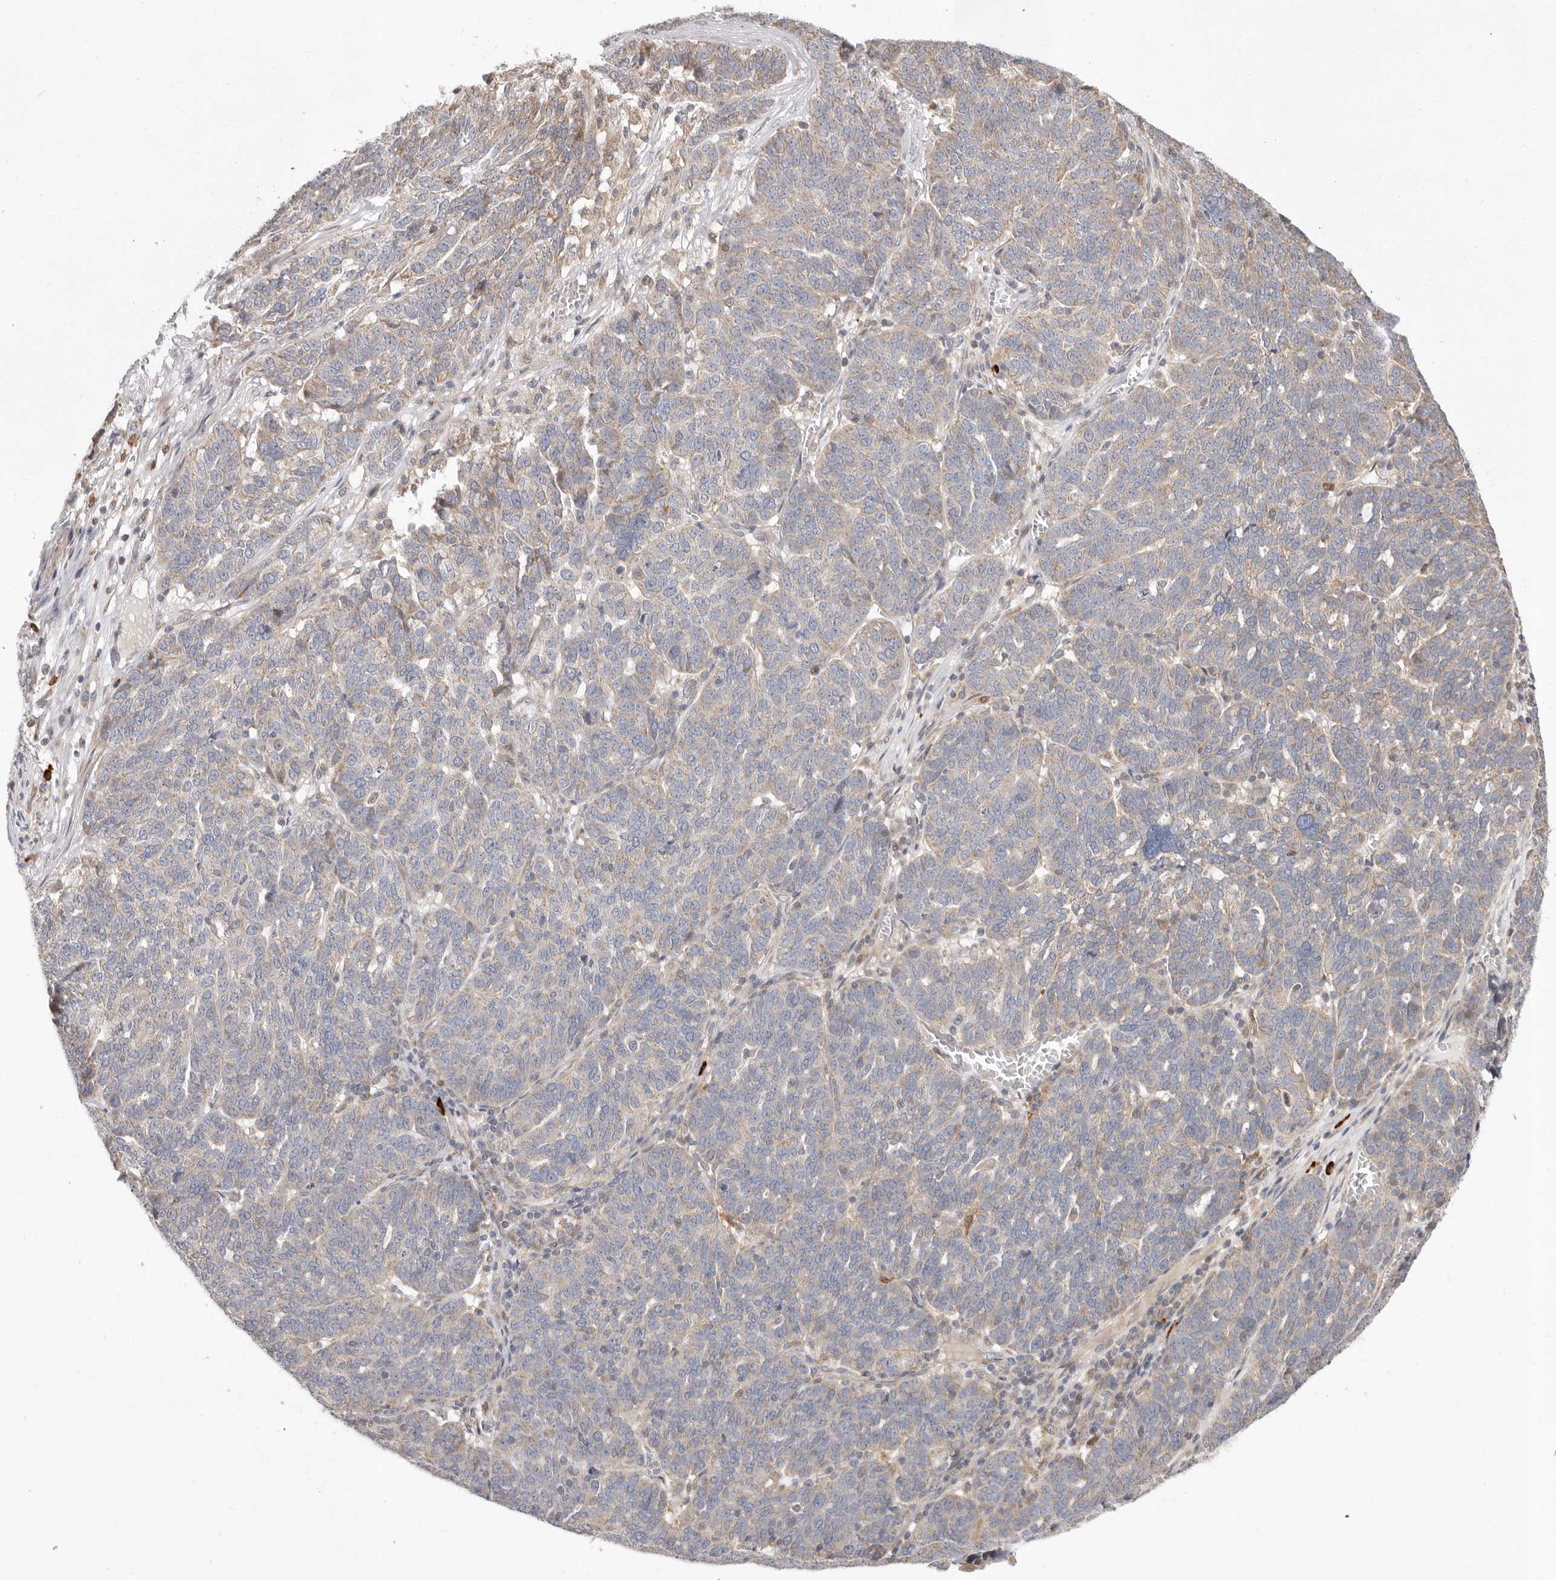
{"staining": {"intensity": "weak", "quantity": "<25%", "location": "cytoplasmic/membranous"}, "tissue": "ovarian cancer", "cell_type": "Tumor cells", "image_type": "cancer", "snomed": [{"axis": "morphology", "description": "Cystadenocarcinoma, serous, NOS"}, {"axis": "topography", "description": "Ovary"}], "caption": "Protein analysis of ovarian serous cystadenocarcinoma demonstrates no significant expression in tumor cells.", "gene": "USH1C", "patient": {"sex": "female", "age": 59}}